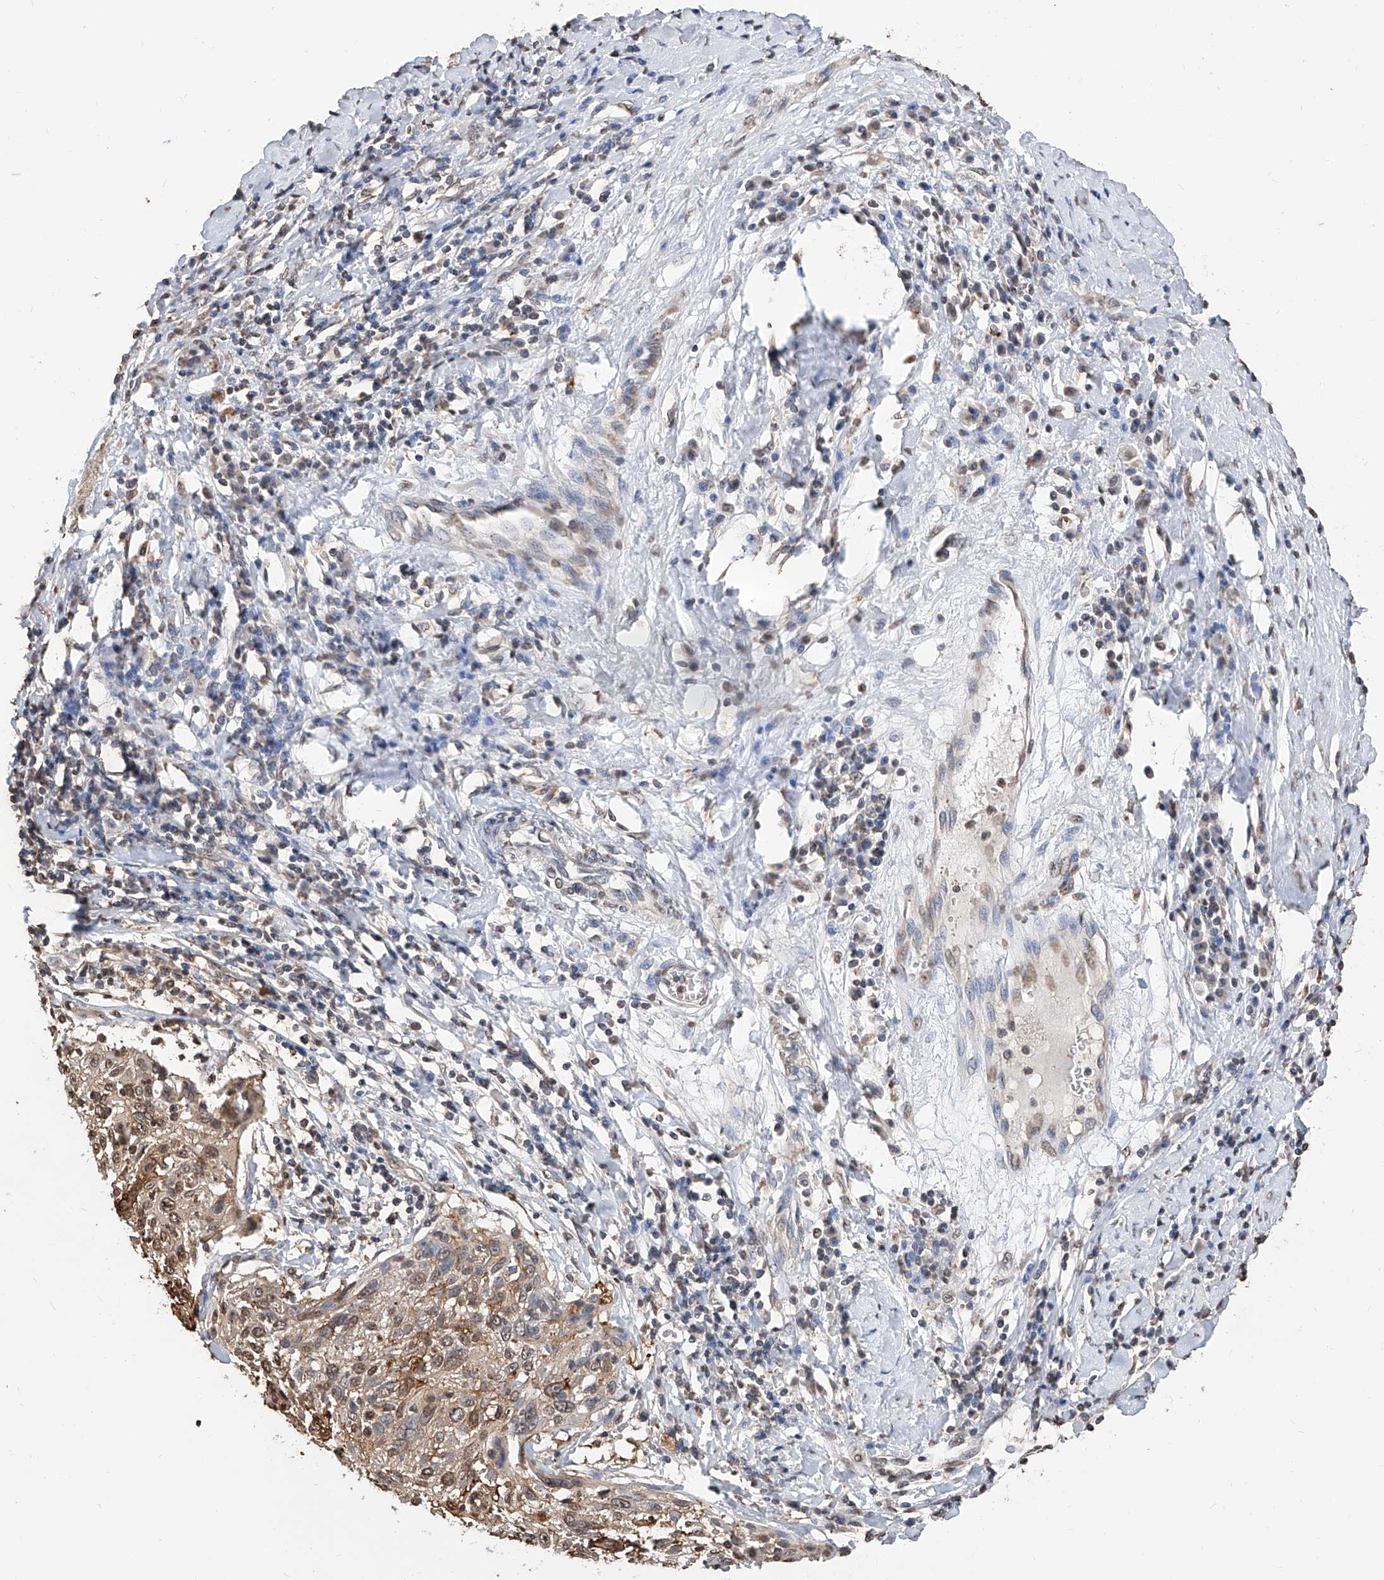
{"staining": {"intensity": "strong", "quantity": "<25%", "location": "cytoplasmic/membranous"}, "tissue": "cervical cancer", "cell_type": "Tumor cells", "image_type": "cancer", "snomed": [{"axis": "morphology", "description": "Squamous cell carcinoma, NOS"}, {"axis": "topography", "description": "Cervix"}], "caption": "Strong cytoplasmic/membranous protein expression is identified in about <25% of tumor cells in cervical cancer (squamous cell carcinoma).", "gene": "RP9", "patient": {"sex": "female", "age": 51}}